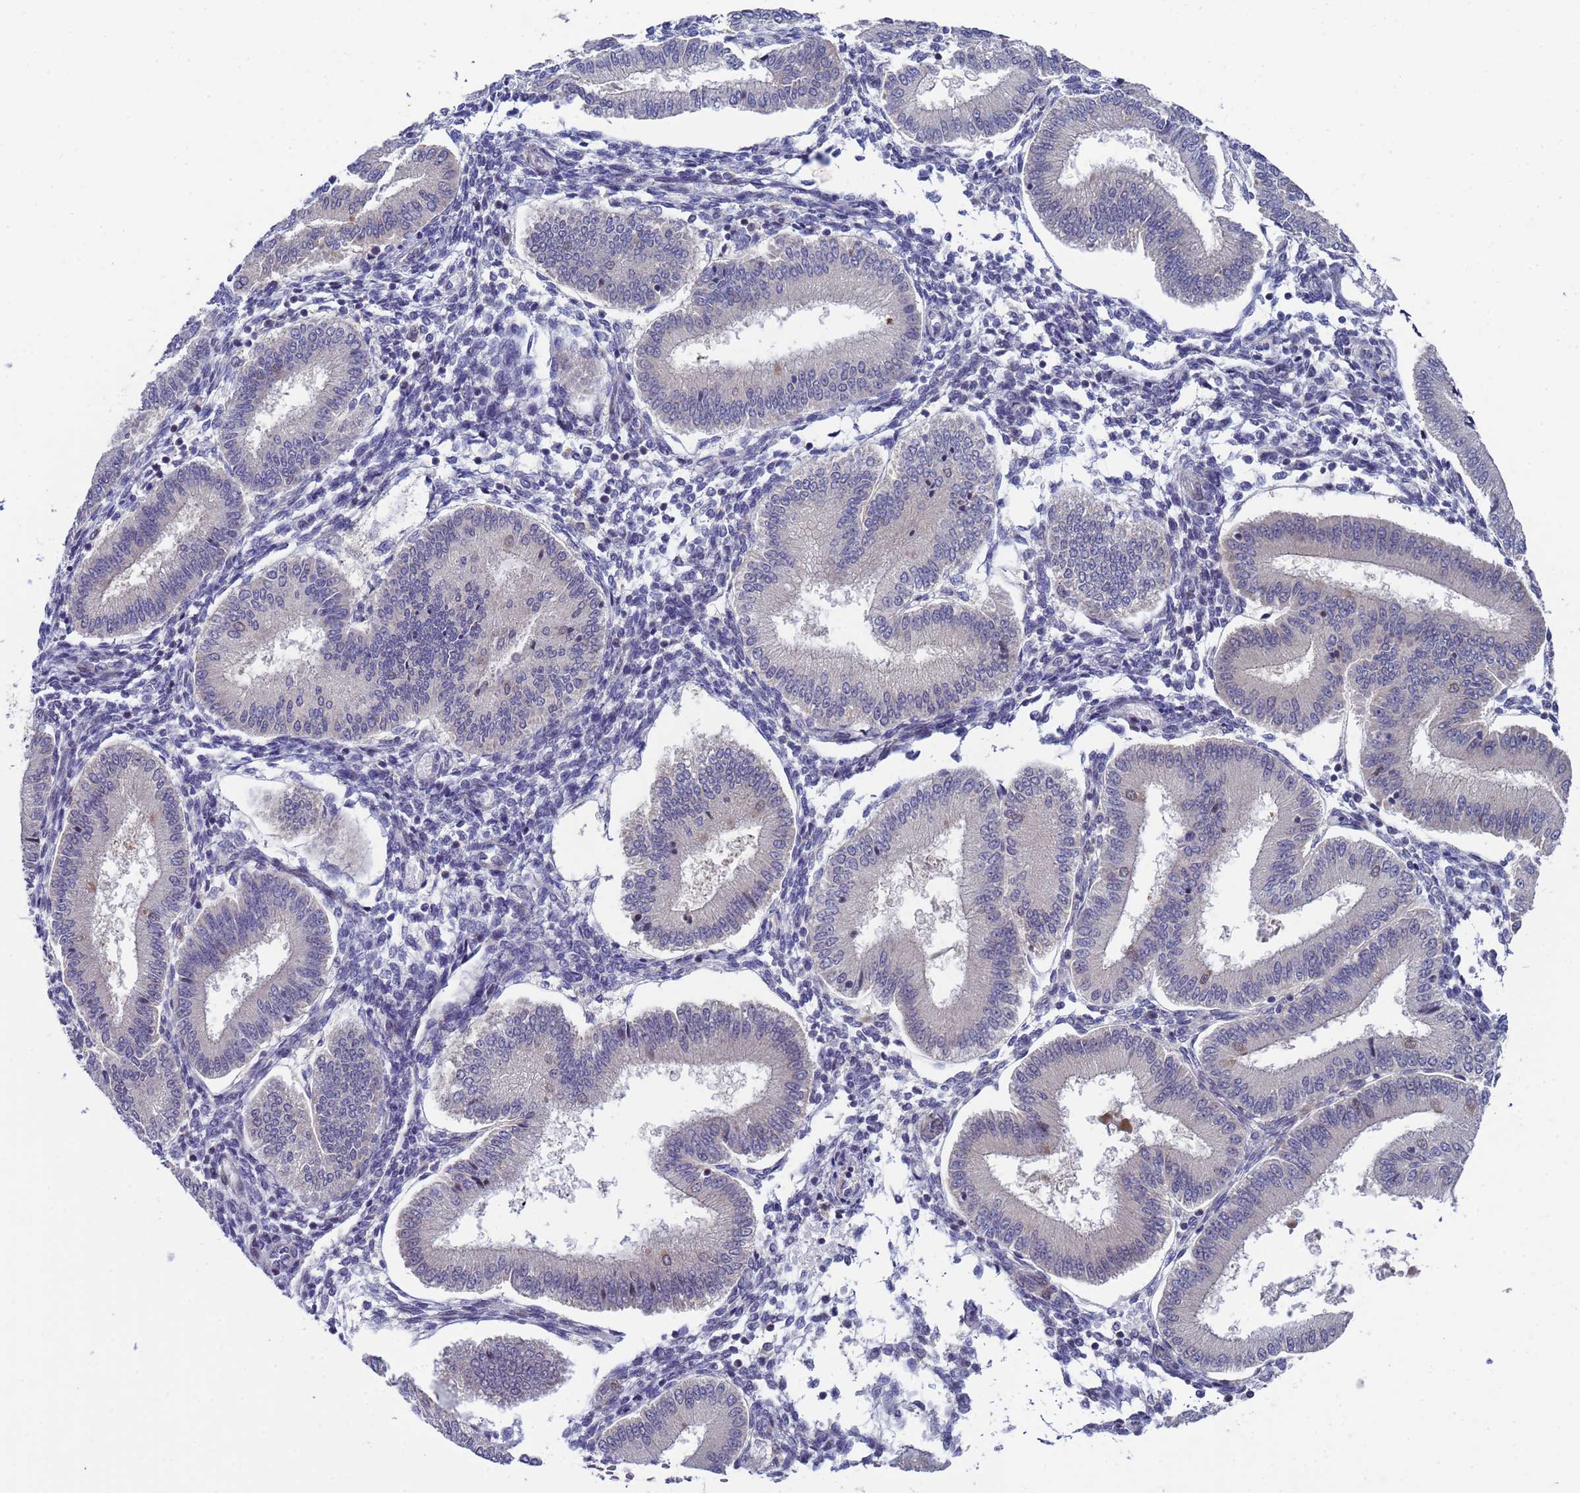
{"staining": {"intensity": "negative", "quantity": "none", "location": "none"}, "tissue": "endometrium", "cell_type": "Cells in endometrial stroma", "image_type": "normal", "snomed": [{"axis": "morphology", "description": "Normal tissue, NOS"}, {"axis": "topography", "description": "Endometrium"}], "caption": "This is an IHC histopathology image of normal endometrium. There is no positivity in cells in endometrial stroma.", "gene": "ENOSF1", "patient": {"sex": "female", "age": 39}}